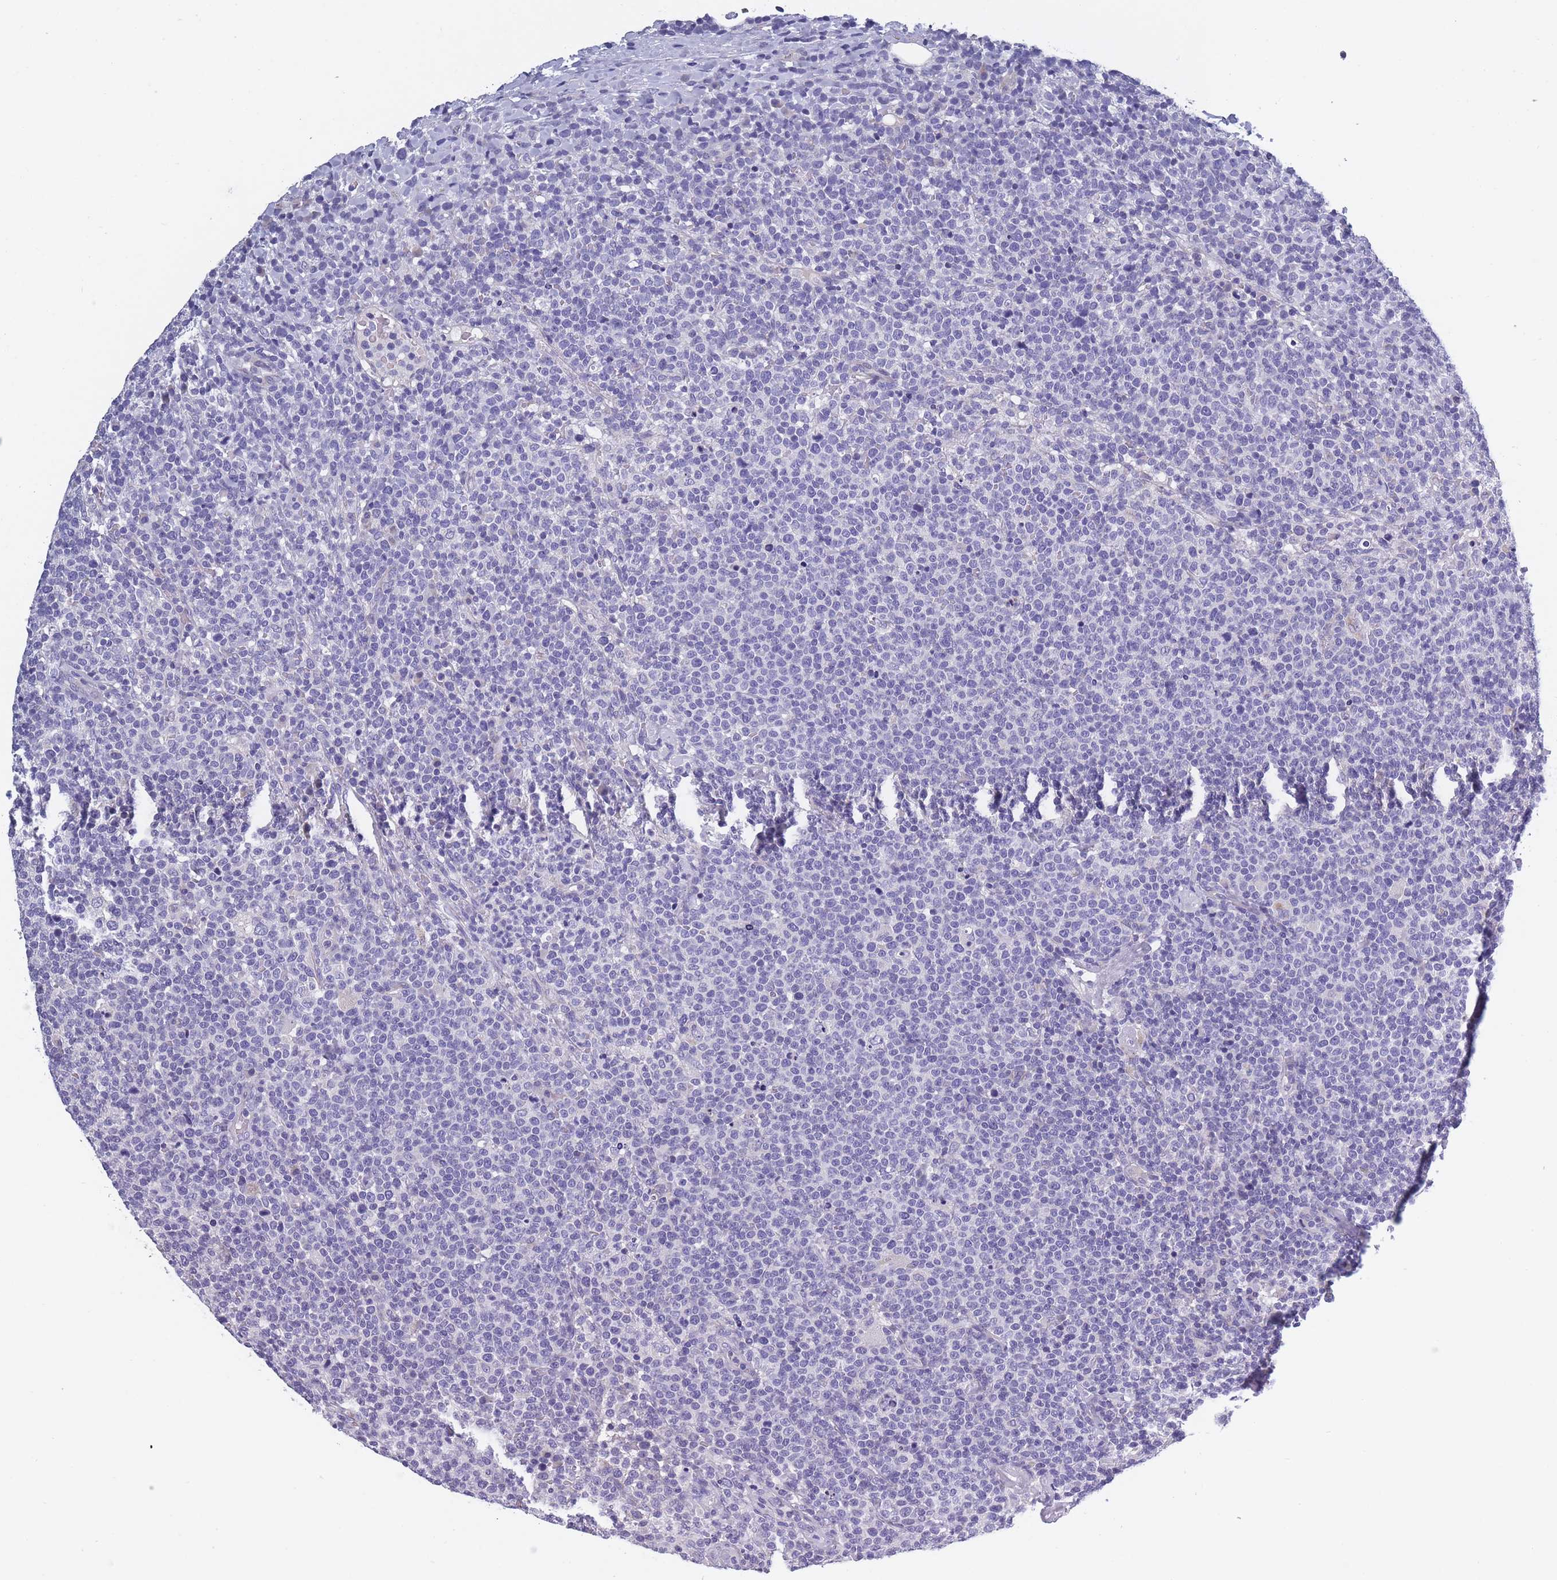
{"staining": {"intensity": "negative", "quantity": "none", "location": "none"}, "tissue": "lymphoma", "cell_type": "Tumor cells", "image_type": "cancer", "snomed": [{"axis": "morphology", "description": "Malignant lymphoma, non-Hodgkin's type, High grade"}, {"axis": "topography", "description": "Lymph node"}], "caption": "DAB (3,3'-diaminobenzidine) immunohistochemical staining of lymphoma exhibits no significant positivity in tumor cells. (DAB immunohistochemistry (IHC) with hematoxylin counter stain).", "gene": "OR4C5", "patient": {"sex": "male", "age": 61}}